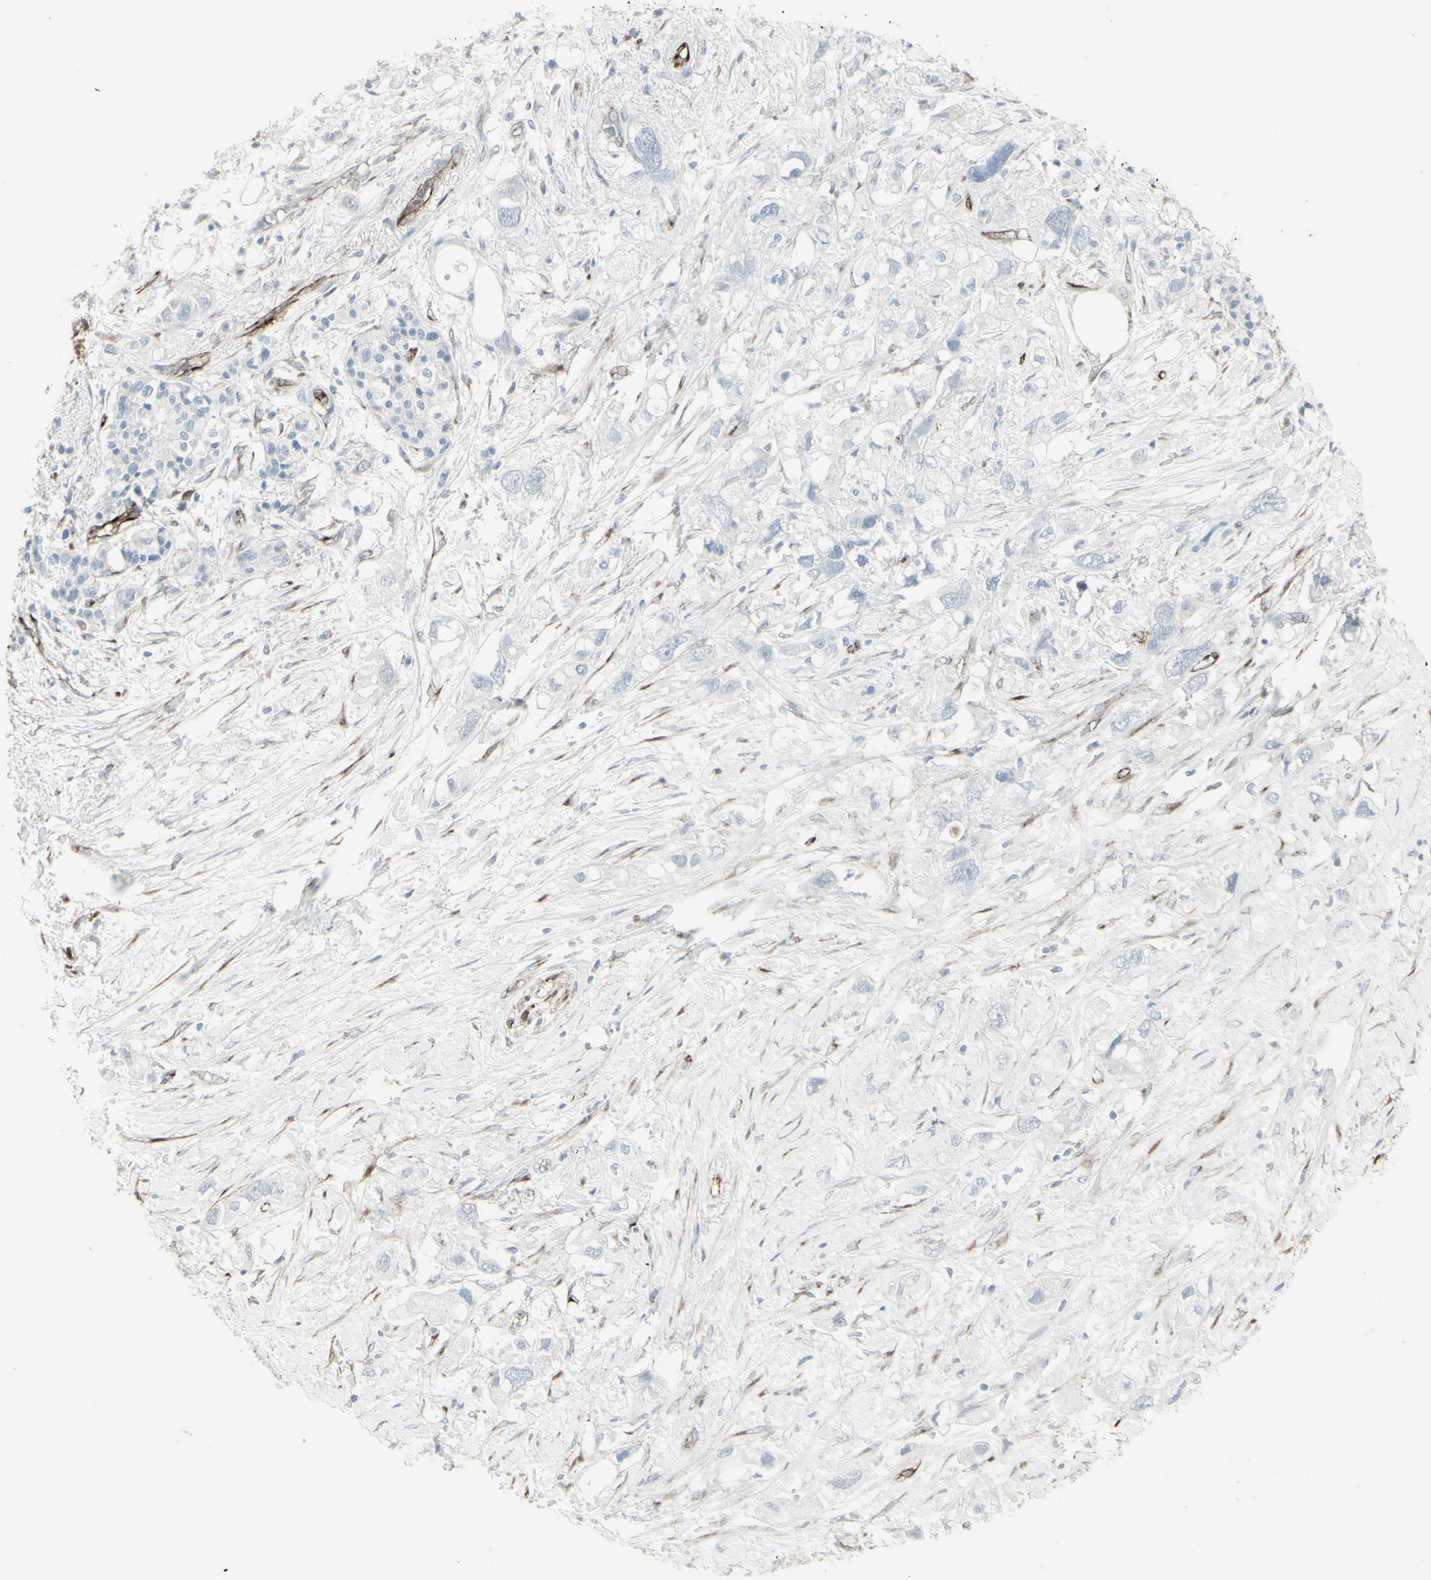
{"staining": {"intensity": "negative", "quantity": "none", "location": "none"}, "tissue": "pancreatic cancer", "cell_type": "Tumor cells", "image_type": "cancer", "snomed": [{"axis": "morphology", "description": "Adenocarcinoma, NOS"}, {"axis": "topography", "description": "Pancreas"}], "caption": "This is an IHC photomicrograph of human pancreatic cancer. There is no expression in tumor cells.", "gene": "GJA1", "patient": {"sex": "female", "age": 56}}